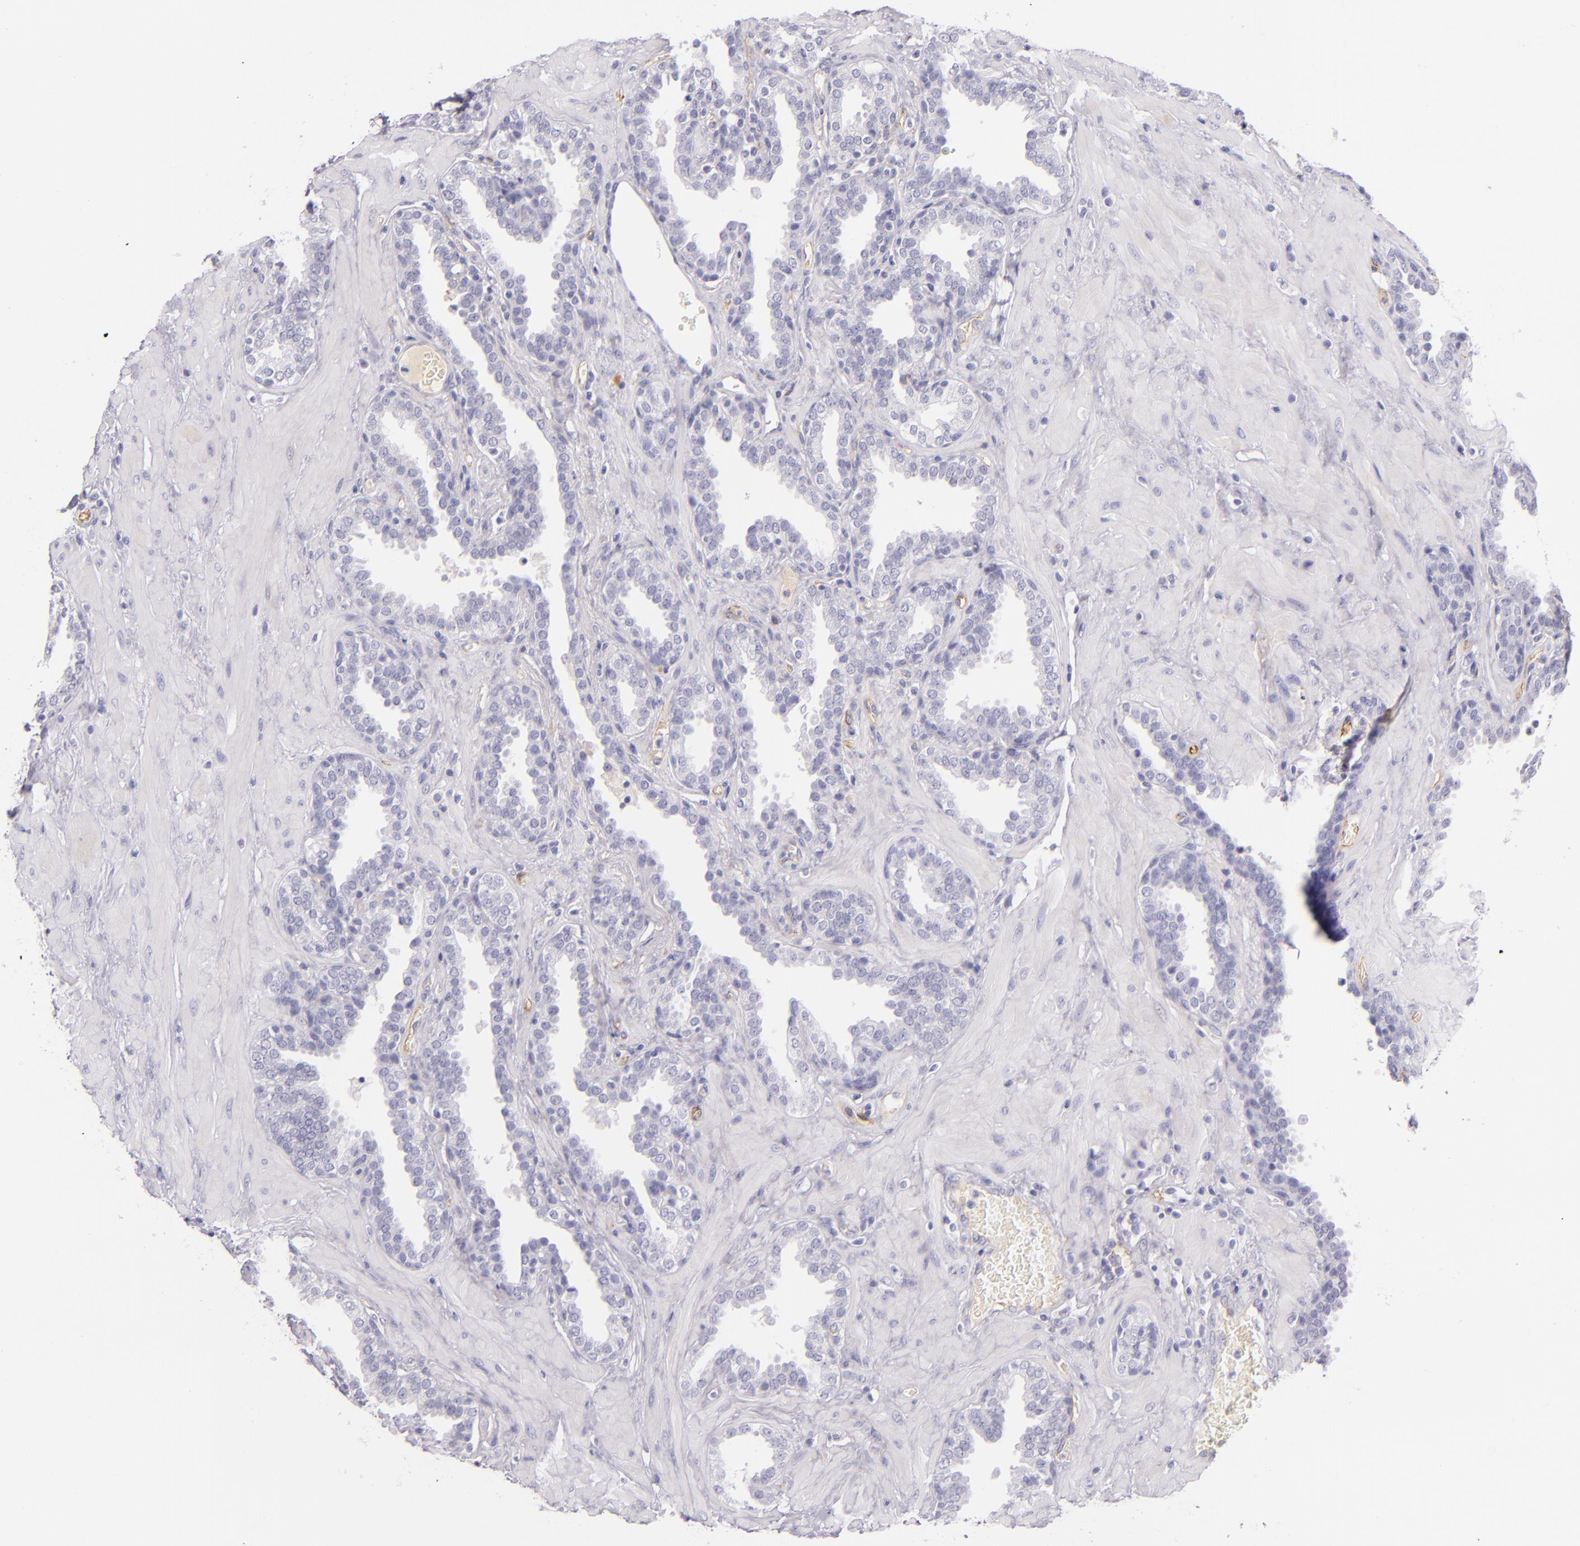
{"staining": {"intensity": "negative", "quantity": "none", "location": "none"}, "tissue": "prostate", "cell_type": "Glandular cells", "image_type": "normal", "snomed": [{"axis": "morphology", "description": "Normal tissue, NOS"}, {"axis": "topography", "description": "Prostate"}], "caption": "A high-resolution photomicrograph shows immunohistochemistry (IHC) staining of normal prostate, which shows no significant positivity in glandular cells.", "gene": "ICAM1", "patient": {"sex": "male", "age": 51}}